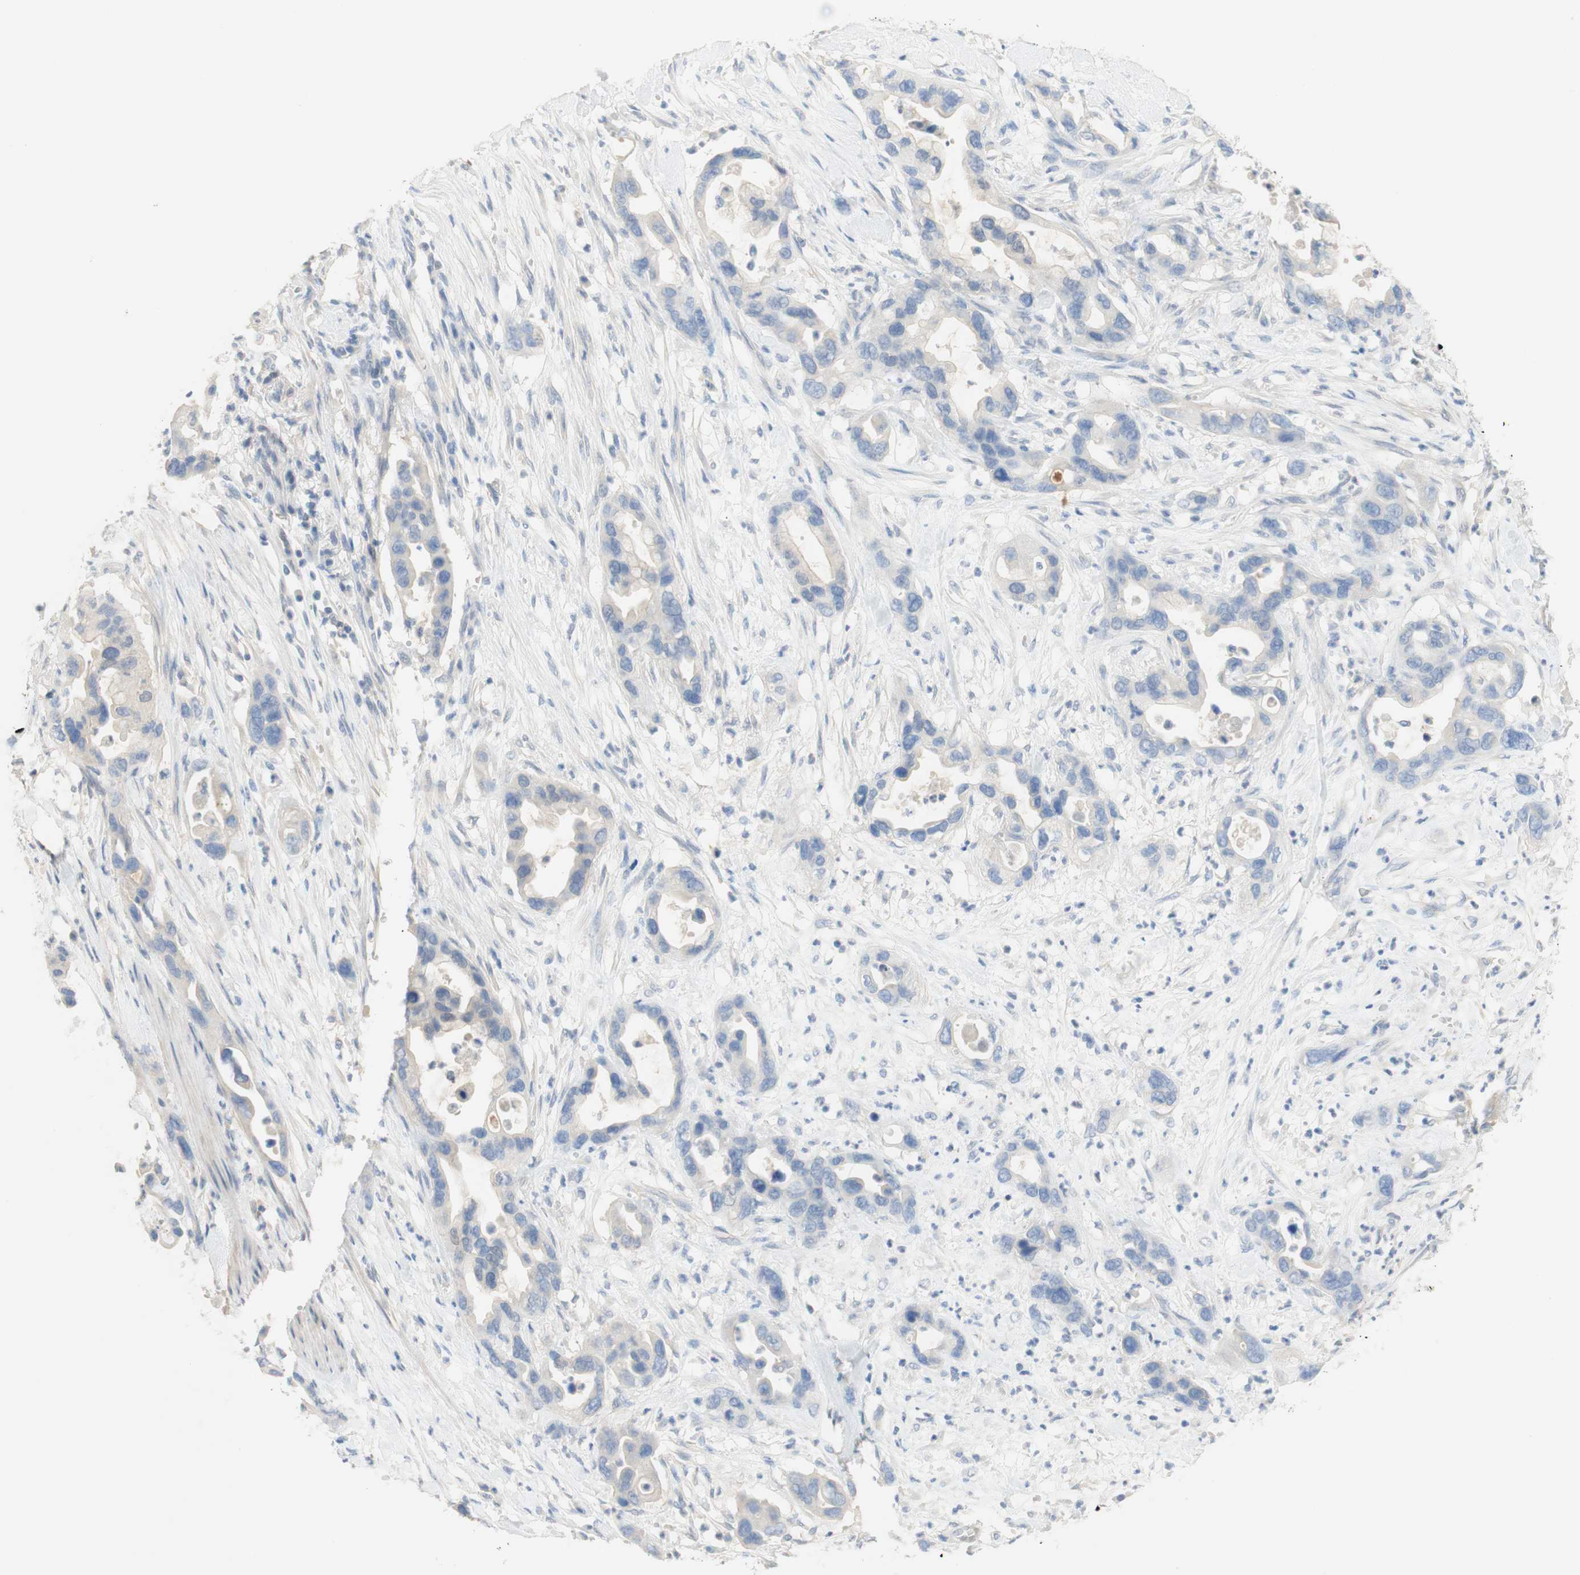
{"staining": {"intensity": "negative", "quantity": "none", "location": "none"}, "tissue": "pancreatic cancer", "cell_type": "Tumor cells", "image_type": "cancer", "snomed": [{"axis": "morphology", "description": "Adenocarcinoma, NOS"}, {"axis": "topography", "description": "Pancreas"}], "caption": "Human pancreatic cancer (adenocarcinoma) stained for a protein using IHC demonstrates no expression in tumor cells.", "gene": "SELENBP1", "patient": {"sex": "female", "age": 71}}